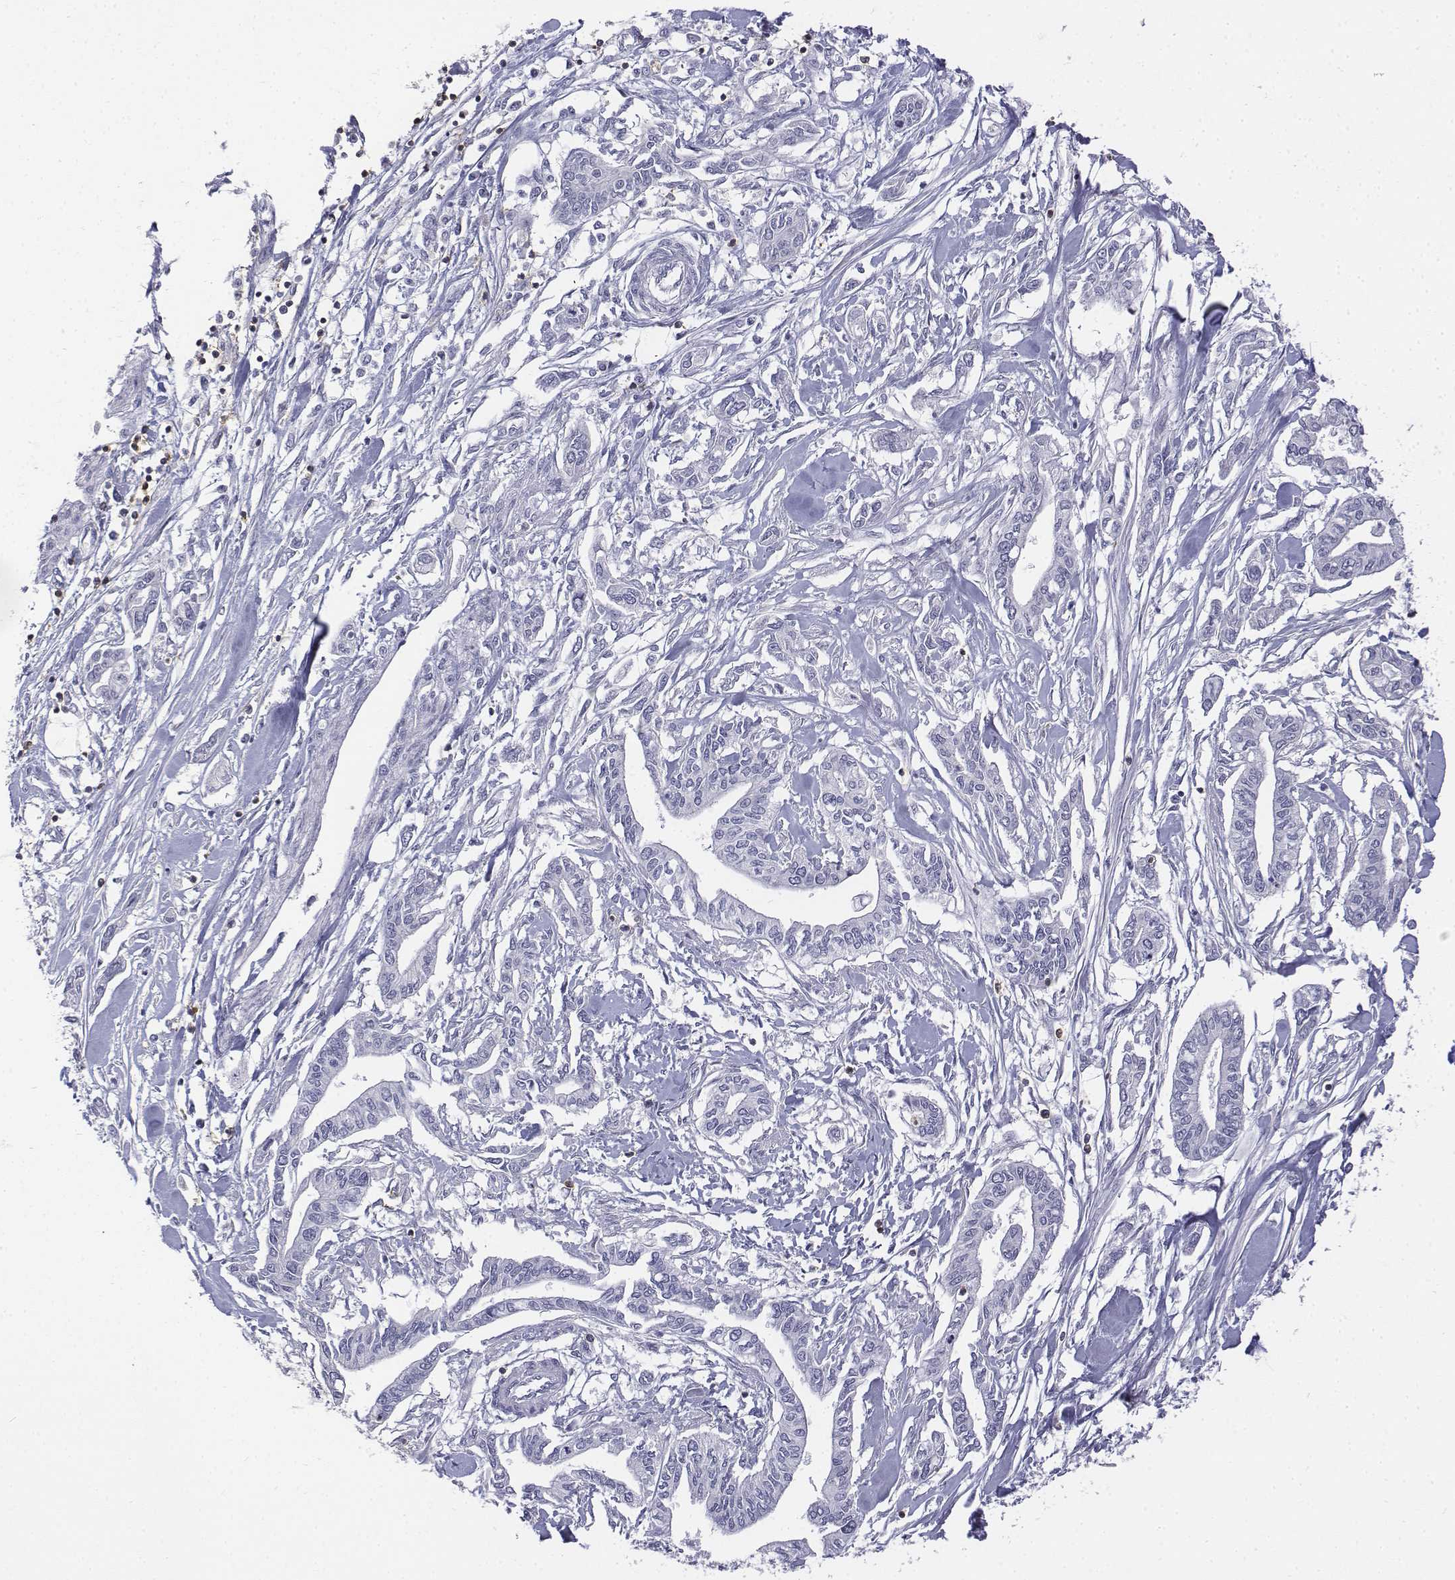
{"staining": {"intensity": "negative", "quantity": "none", "location": "none"}, "tissue": "pancreatic cancer", "cell_type": "Tumor cells", "image_type": "cancer", "snomed": [{"axis": "morphology", "description": "Adenocarcinoma, NOS"}, {"axis": "topography", "description": "Pancreas"}], "caption": "High magnification brightfield microscopy of pancreatic cancer (adenocarcinoma) stained with DAB (3,3'-diaminobenzidine) (brown) and counterstained with hematoxylin (blue): tumor cells show no significant expression.", "gene": "CD3E", "patient": {"sex": "male", "age": 60}}